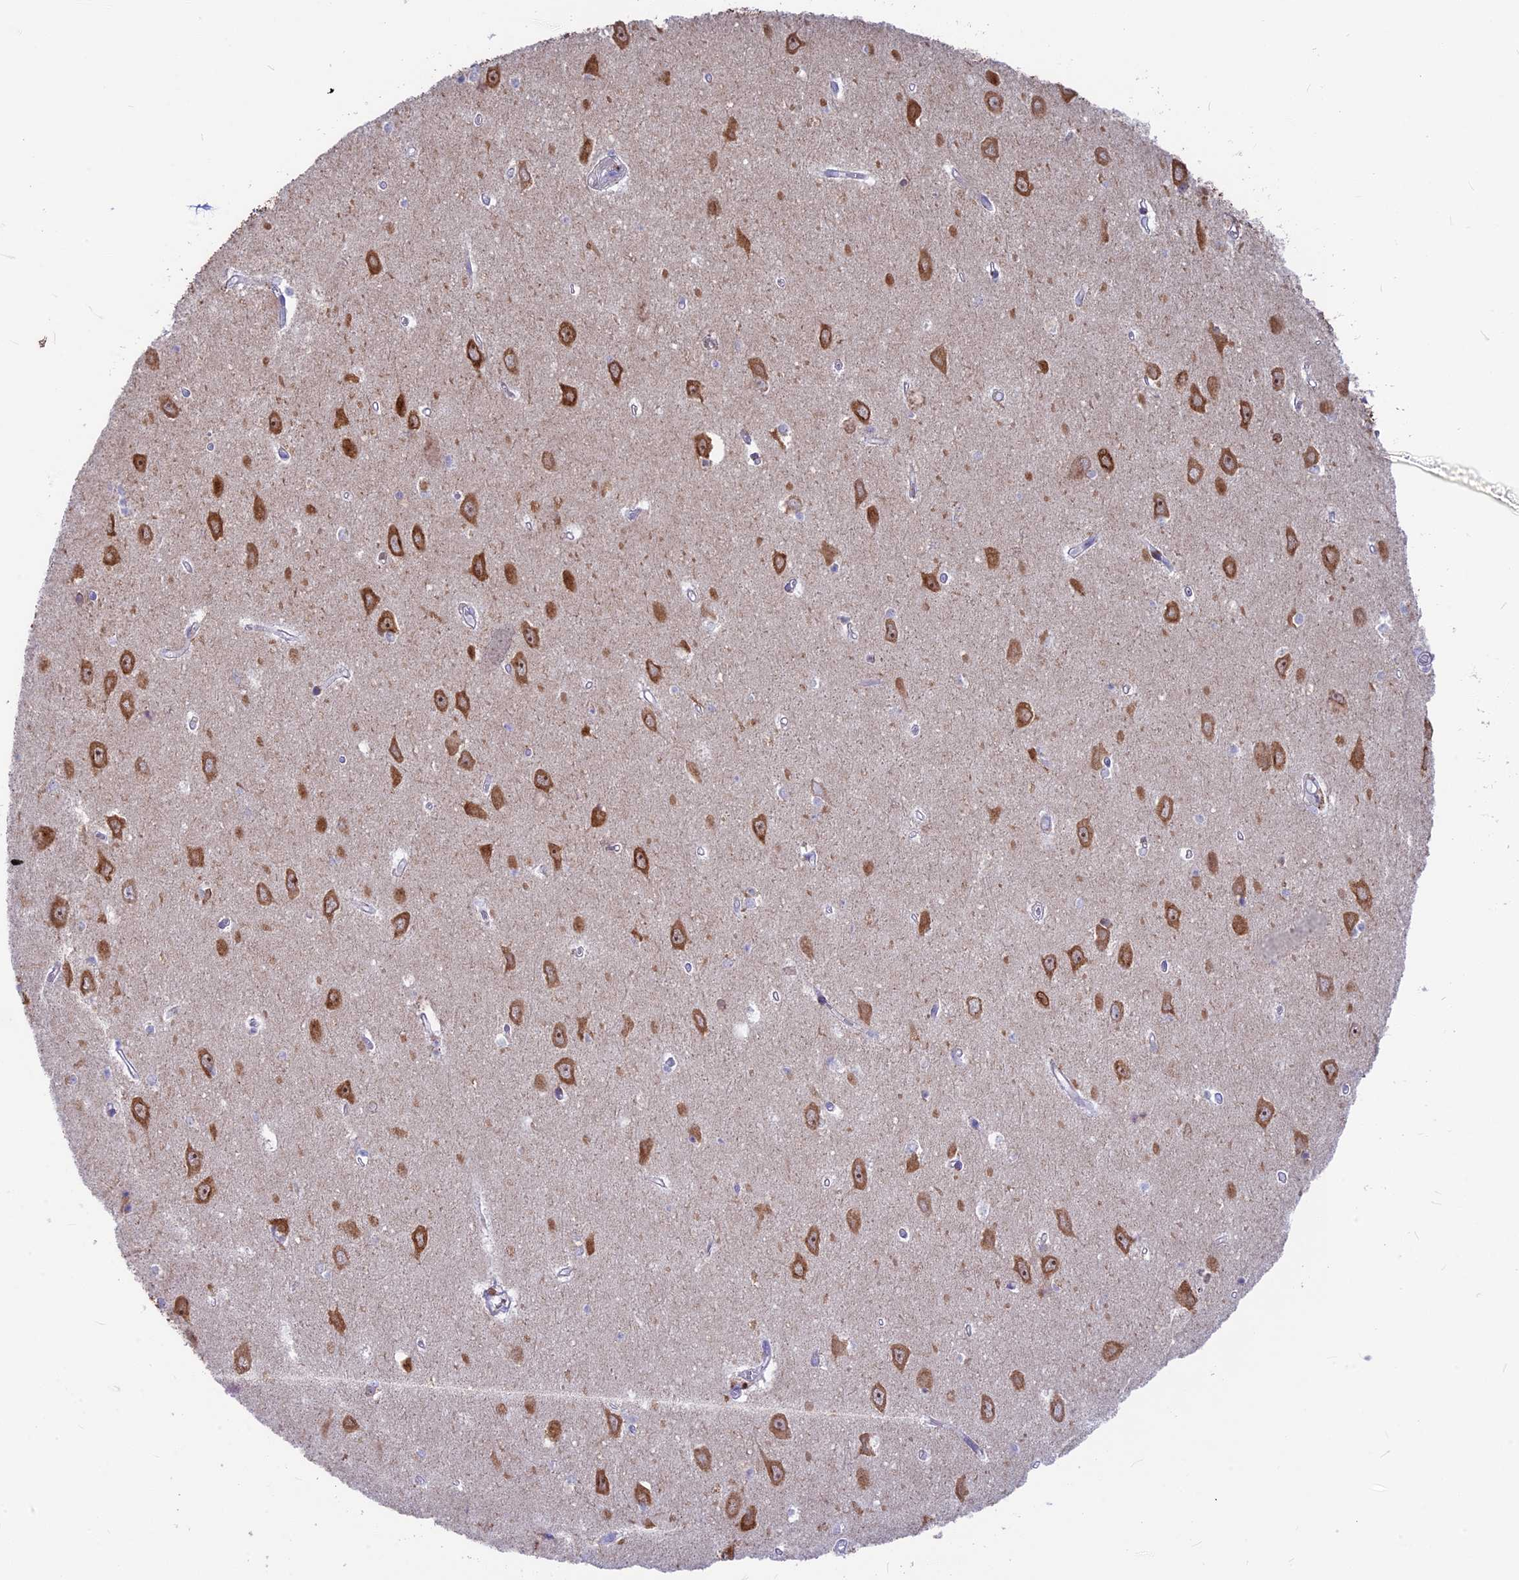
{"staining": {"intensity": "negative", "quantity": "none", "location": "none"}, "tissue": "hippocampus", "cell_type": "Glial cells", "image_type": "normal", "snomed": [{"axis": "morphology", "description": "Normal tissue, NOS"}, {"axis": "topography", "description": "Hippocampus"}], "caption": "Immunohistochemistry (IHC) of benign human hippocampus shows no expression in glial cells.", "gene": "PLAC9", "patient": {"sex": "female", "age": 64}}